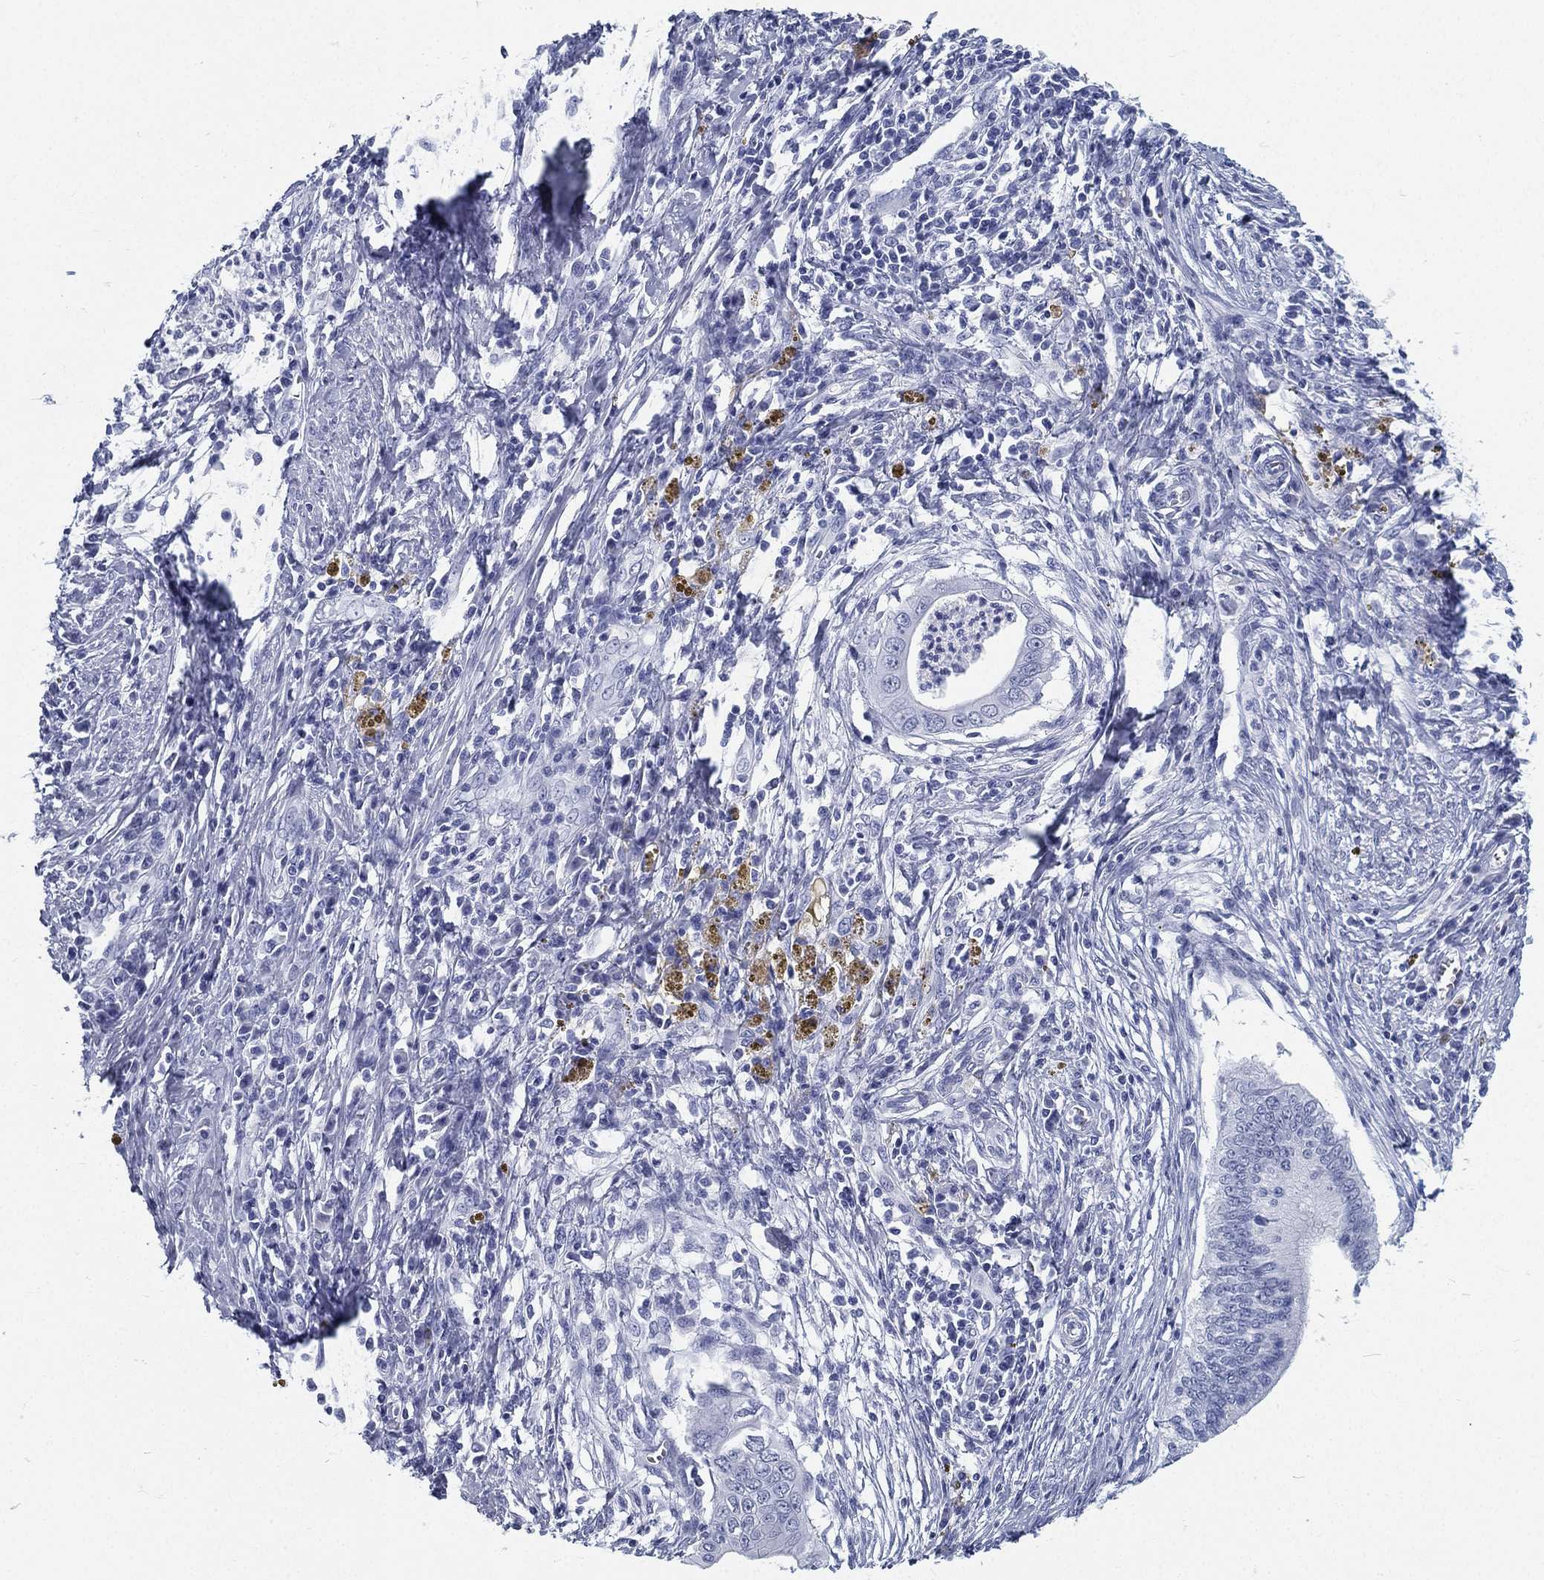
{"staining": {"intensity": "negative", "quantity": "none", "location": "none"}, "tissue": "cervical cancer", "cell_type": "Tumor cells", "image_type": "cancer", "snomed": [{"axis": "morphology", "description": "Adenocarcinoma, NOS"}, {"axis": "topography", "description": "Cervix"}], "caption": "IHC photomicrograph of neoplastic tissue: cervical cancer (adenocarcinoma) stained with DAB reveals no significant protein staining in tumor cells. (Brightfield microscopy of DAB (3,3'-diaminobenzidine) immunohistochemistry (IHC) at high magnification).", "gene": "ATP1B2", "patient": {"sex": "female", "age": 42}}